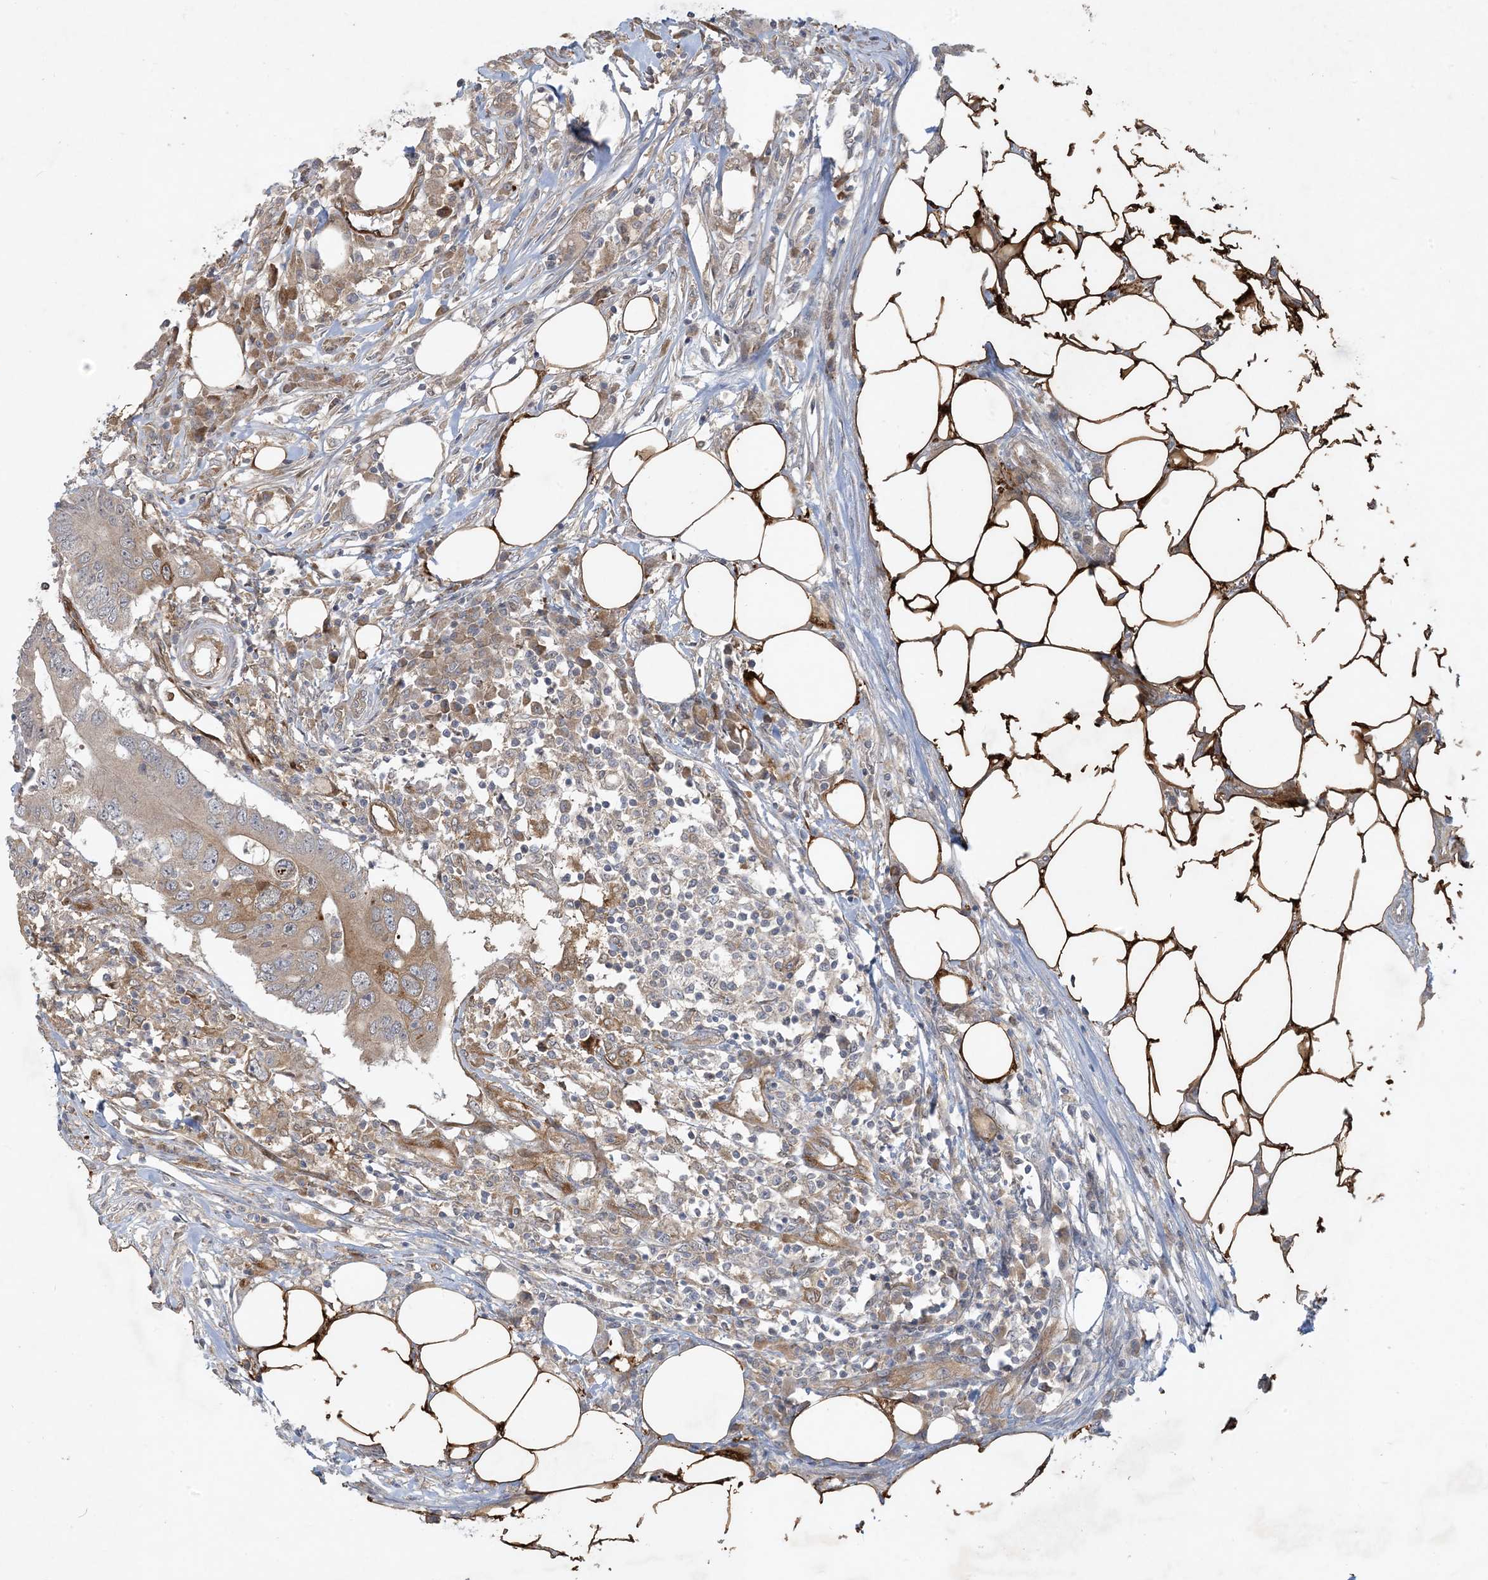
{"staining": {"intensity": "weak", "quantity": "<25%", "location": "cytoplasmic/membranous"}, "tissue": "colorectal cancer", "cell_type": "Tumor cells", "image_type": "cancer", "snomed": [{"axis": "morphology", "description": "Adenocarcinoma, NOS"}, {"axis": "topography", "description": "Colon"}], "caption": "This is an immunohistochemistry photomicrograph of adenocarcinoma (colorectal). There is no expression in tumor cells.", "gene": "CDS1", "patient": {"sex": "male", "age": 71}}